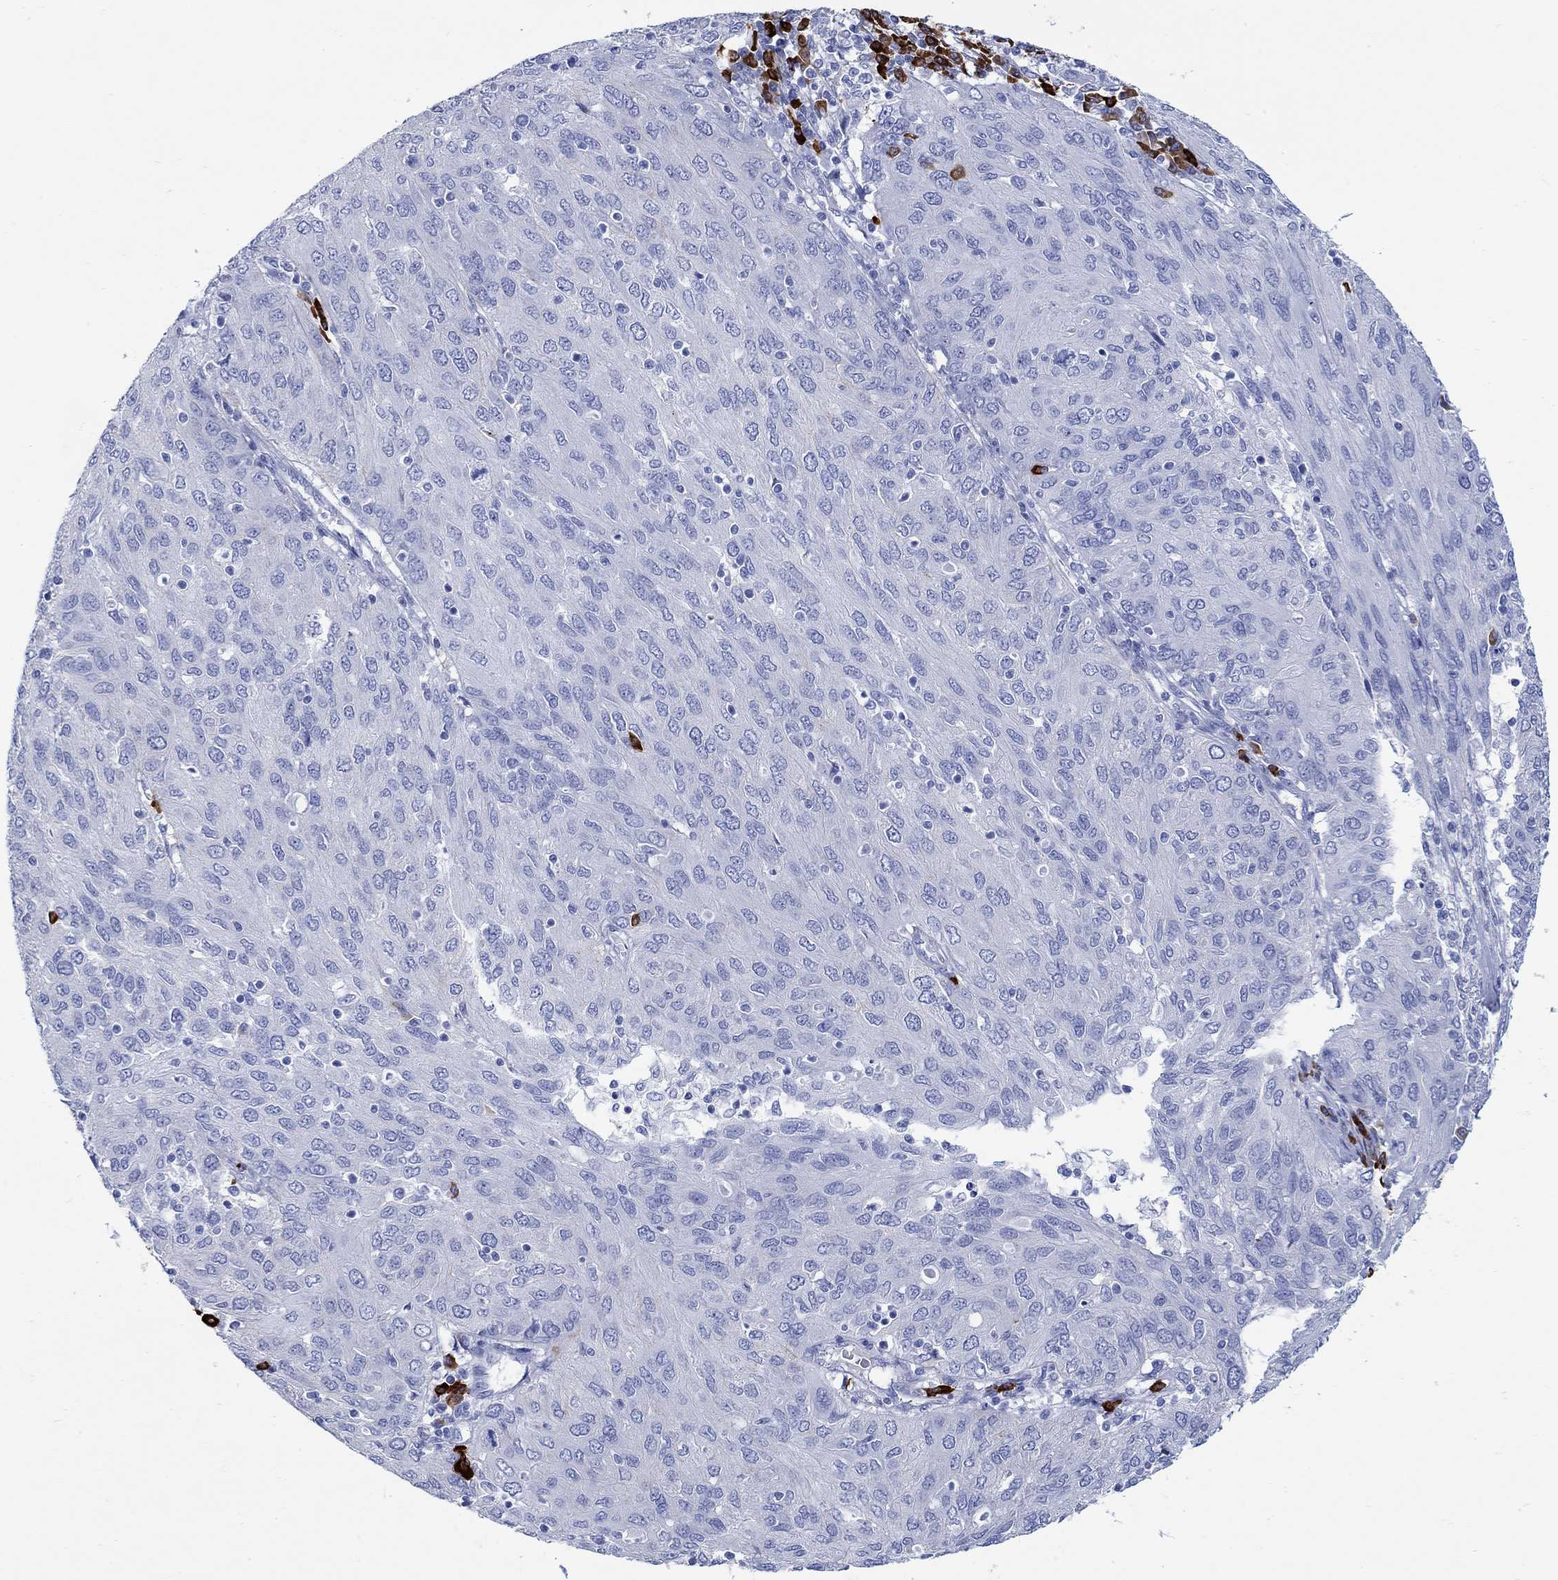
{"staining": {"intensity": "negative", "quantity": "none", "location": "none"}, "tissue": "ovarian cancer", "cell_type": "Tumor cells", "image_type": "cancer", "snomed": [{"axis": "morphology", "description": "Carcinoma, endometroid"}, {"axis": "topography", "description": "Ovary"}], "caption": "This is an immunohistochemistry (IHC) image of human ovarian cancer (endometroid carcinoma). There is no expression in tumor cells.", "gene": "P2RY6", "patient": {"sex": "female", "age": 50}}